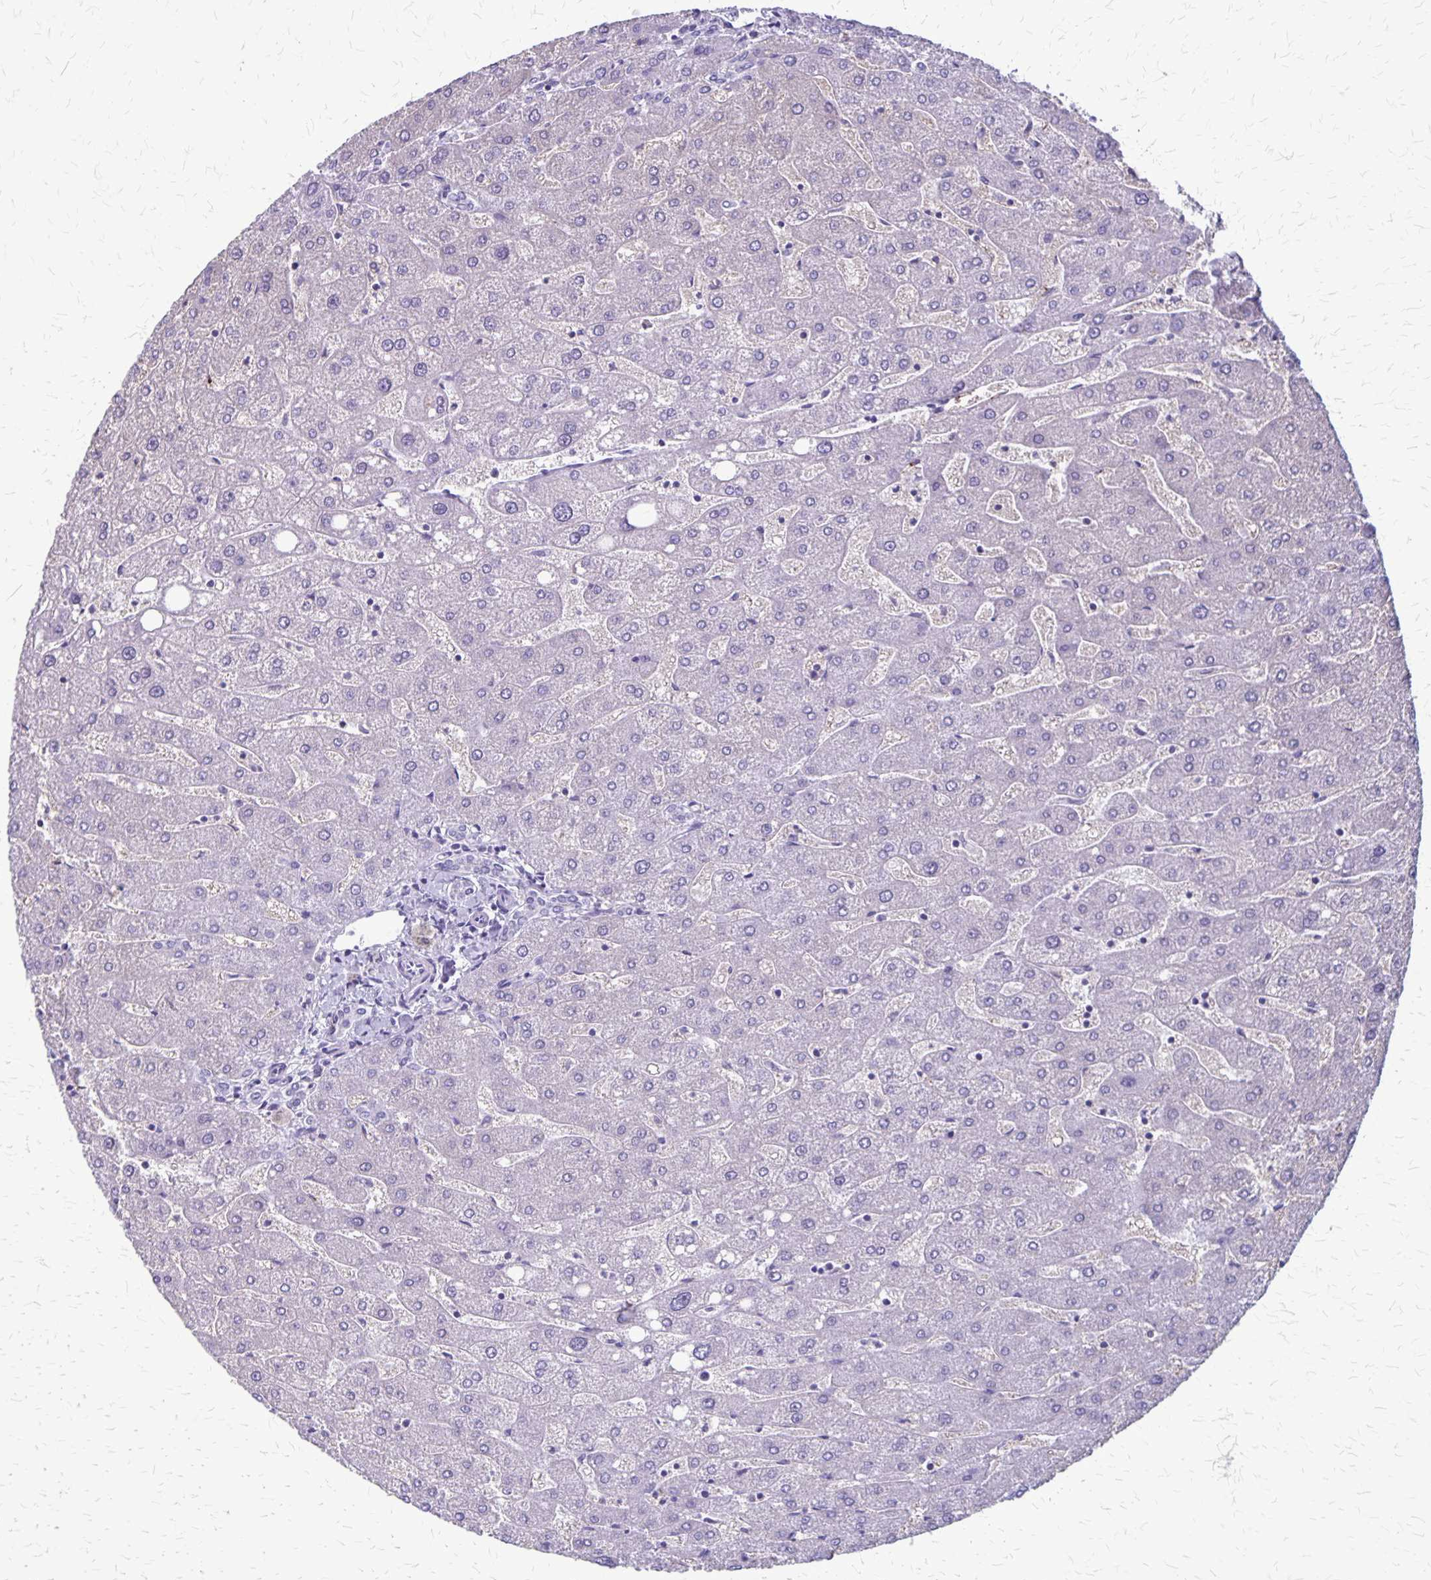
{"staining": {"intensity": "negative", "quantity": "none", "location": "none"}, "tissue": "liver", "cell_type": "Cholangiocytes", "image_type": "normal", "snomed": [{"axis": "morphology", "description": "Normal tissue, NOS"}, {"axis": "topography", "description": "Liver"}], "caption": "Histopathology image shows no significant protein positivity in cholangiocytes of benign liver. The staining was performed using DAB (3,3'-diaminobenzidine) to visualize the protein expression in brown, while the nuclei were stained in blue with hematoxylin (Magnification: 20x).", "gene": "PLXNB3", "patient": {"sex": "male", "age": 67}}